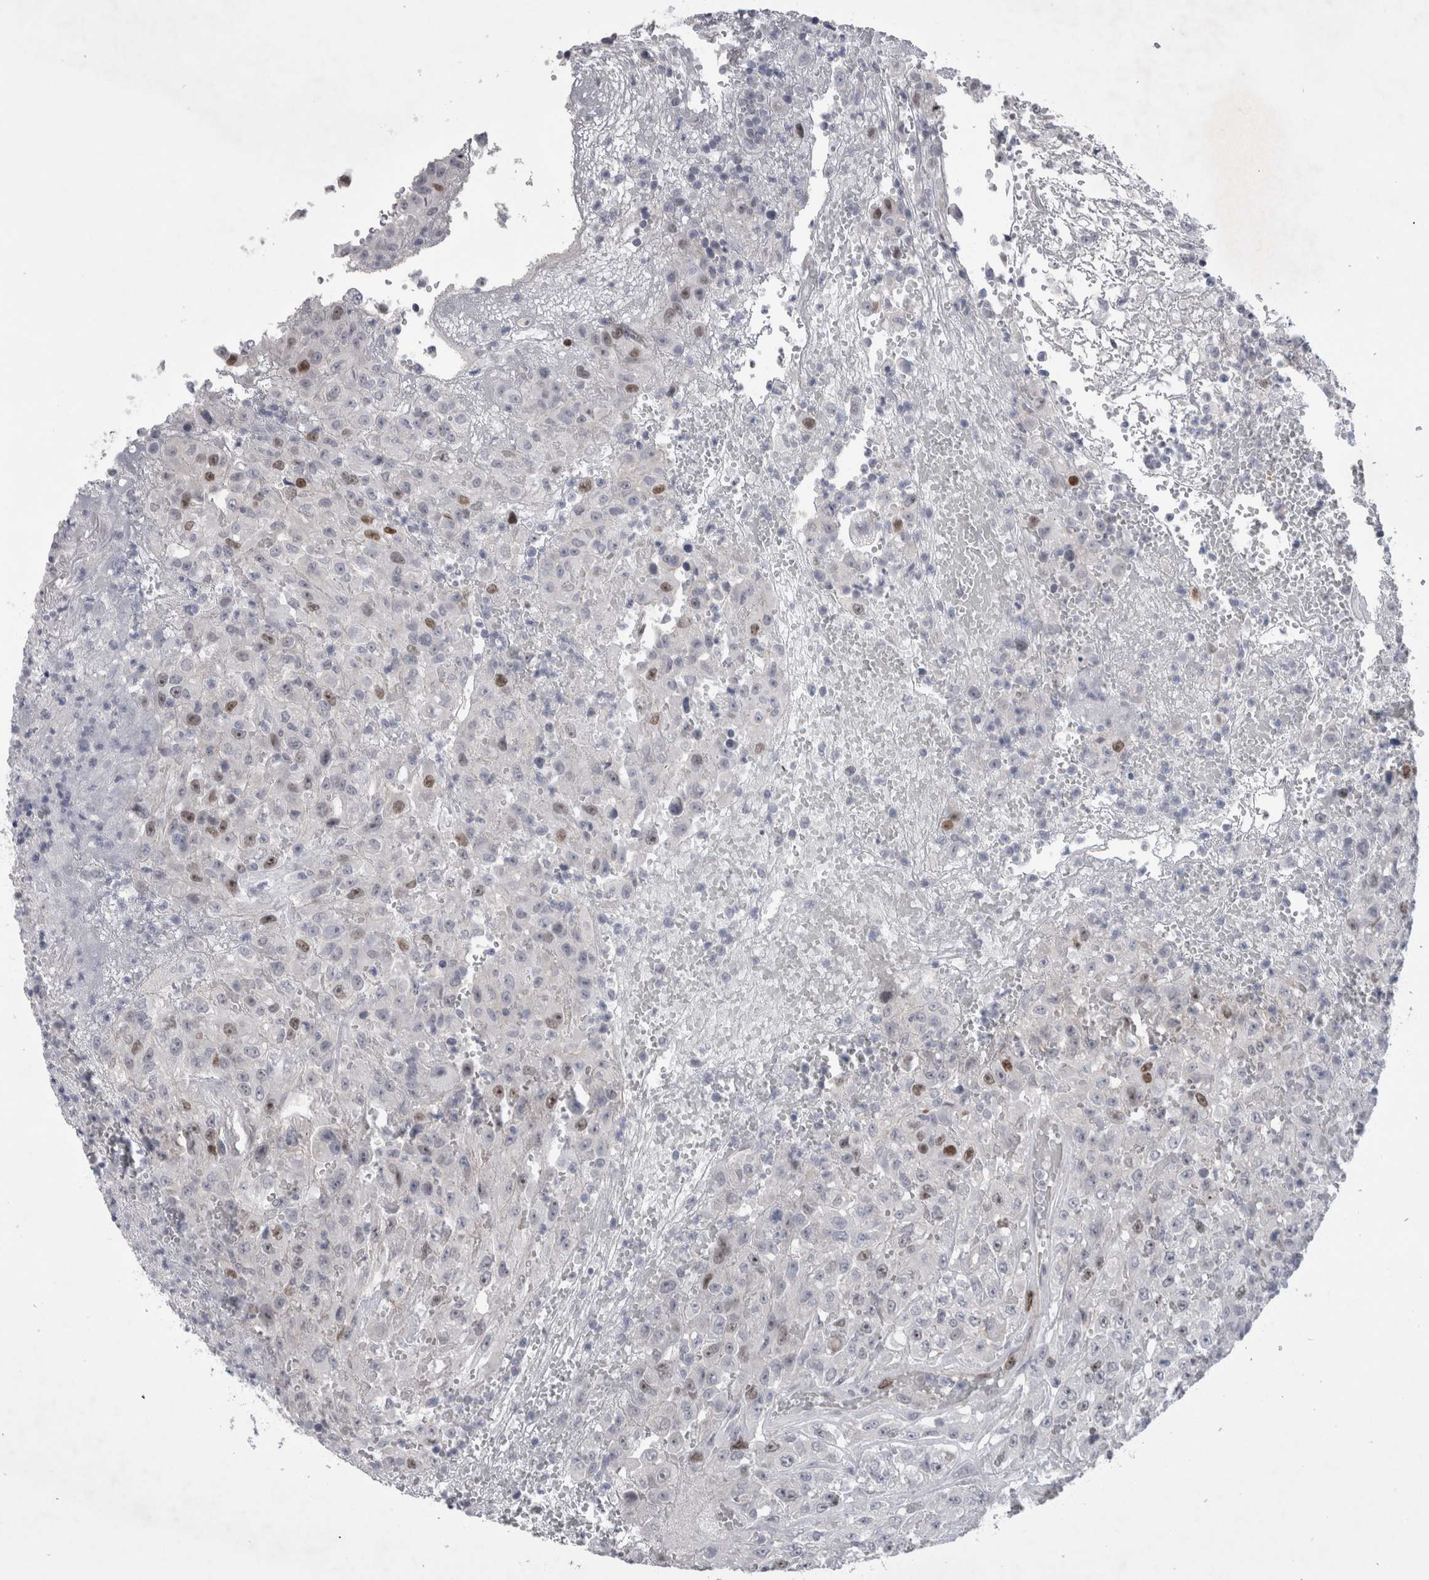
{"staining": {"intensity": "moderate", "quantity": "<25%", "location": "nuclear"}, "tissue": "urothelial cancer", "cell_type": "Tumor cells", "image_type": "cancer", "snomed": [{"axis": "morphology", "description": "Urothelial carcinoma, High grade"}, {"axis": "topography", "description": "Urinary bladder"}], "caption": "High-power microscopy captured an immunohistochemistry (IHC) photomicrograph of urothelial cancer, revealing moderate nuclear expression in approximately <25% of tumor cells.", "gene": "KIF18B", "patient": {"sex": "male", "age": 46}}